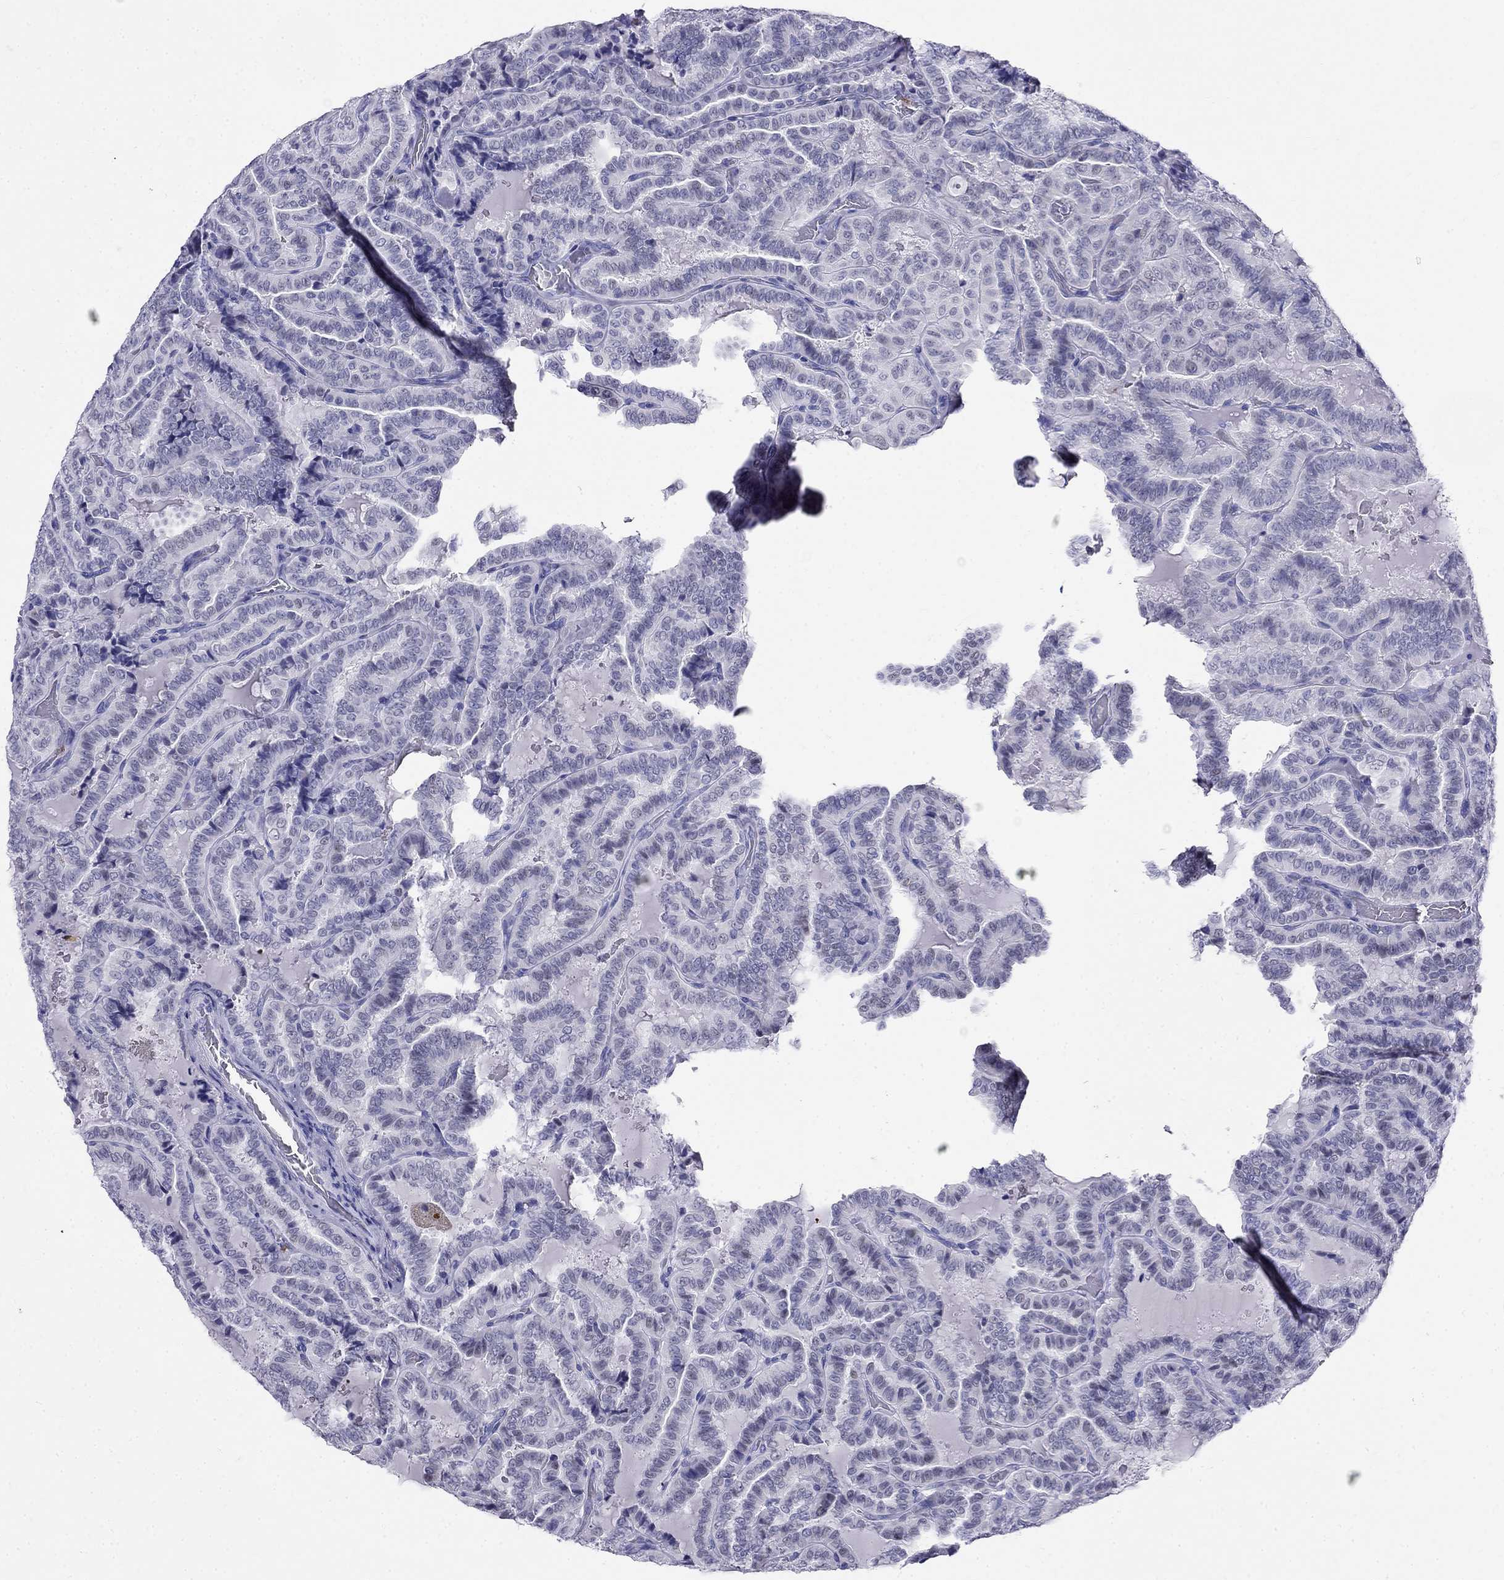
{"staining": {"intensity": "negative", "quantity": "none", "location": "none"}, "tissue": "thyroid cancer", "cell_type": "Tumor cells", "image_type": "cancer", "snomed": [{"axis": "morphology", "description": "Papillary adenocarcinoma, NOS"}, {"axis": "topography", "description": "Thyroid gland"}], "caption": "Tumor cells show no significant protein expression in thyroid papillary adenocarcinoma.", "gene": "PPP1R36", "patient": {"sex": "female", "age": 39}}